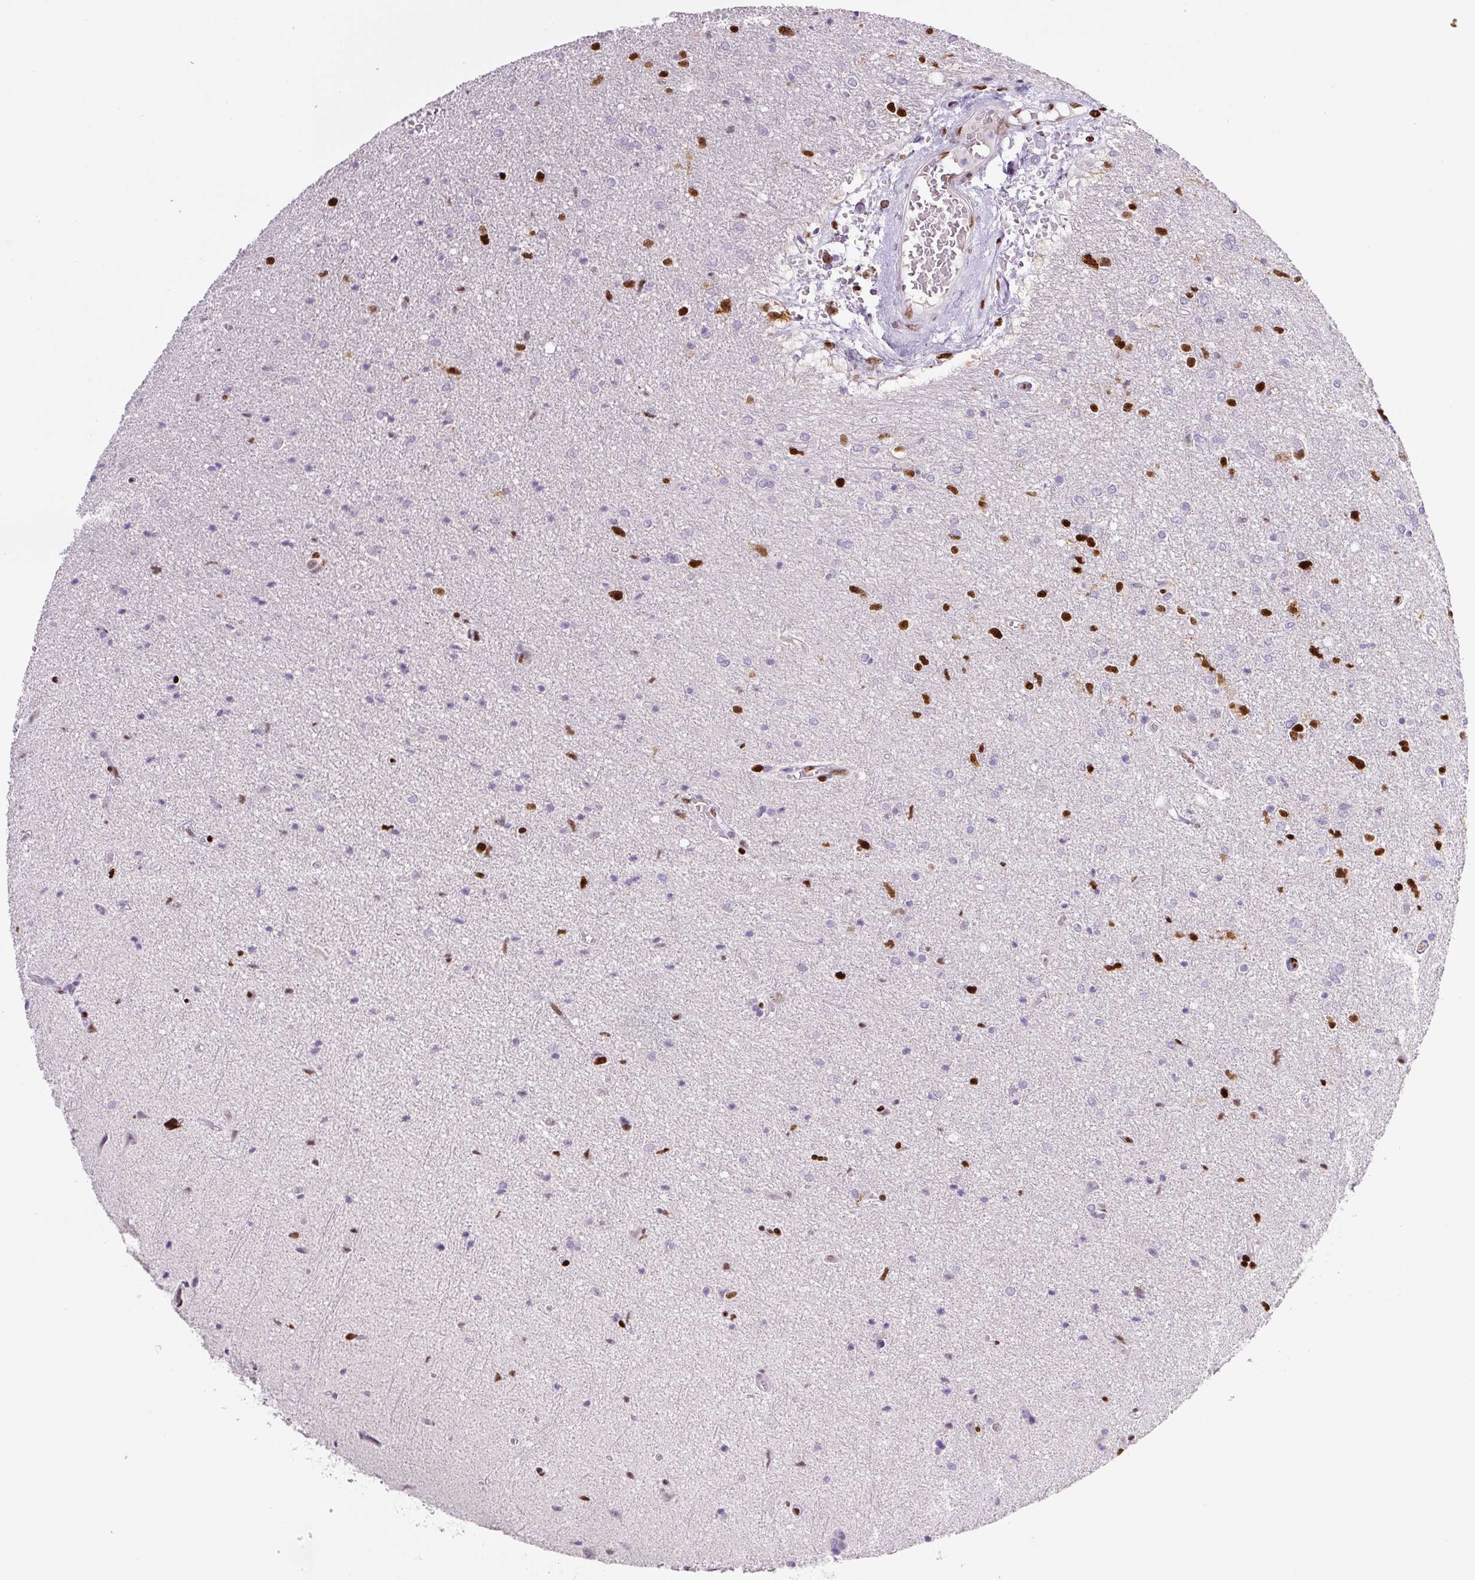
{"staining": {"intensity": "moderate", "quantity": "<25%", "location": "nuclear"}, "tissue": "glioma", "cell_type": "Tumor cells", "image_type": "cancer", "snomed": [{"axis": "morphology", "description": "Glioma, malignant, Low grade"}, {"axis": "topography", "description": "Brain"}], "caption": "Human malignant glioma (low-grade) stained with a brown dye demonstrates moderate nuclear positive expression in about <25% of tumor cells.", "gene": "ZEB1", "patient": {"sex": "male", "age": 26}}